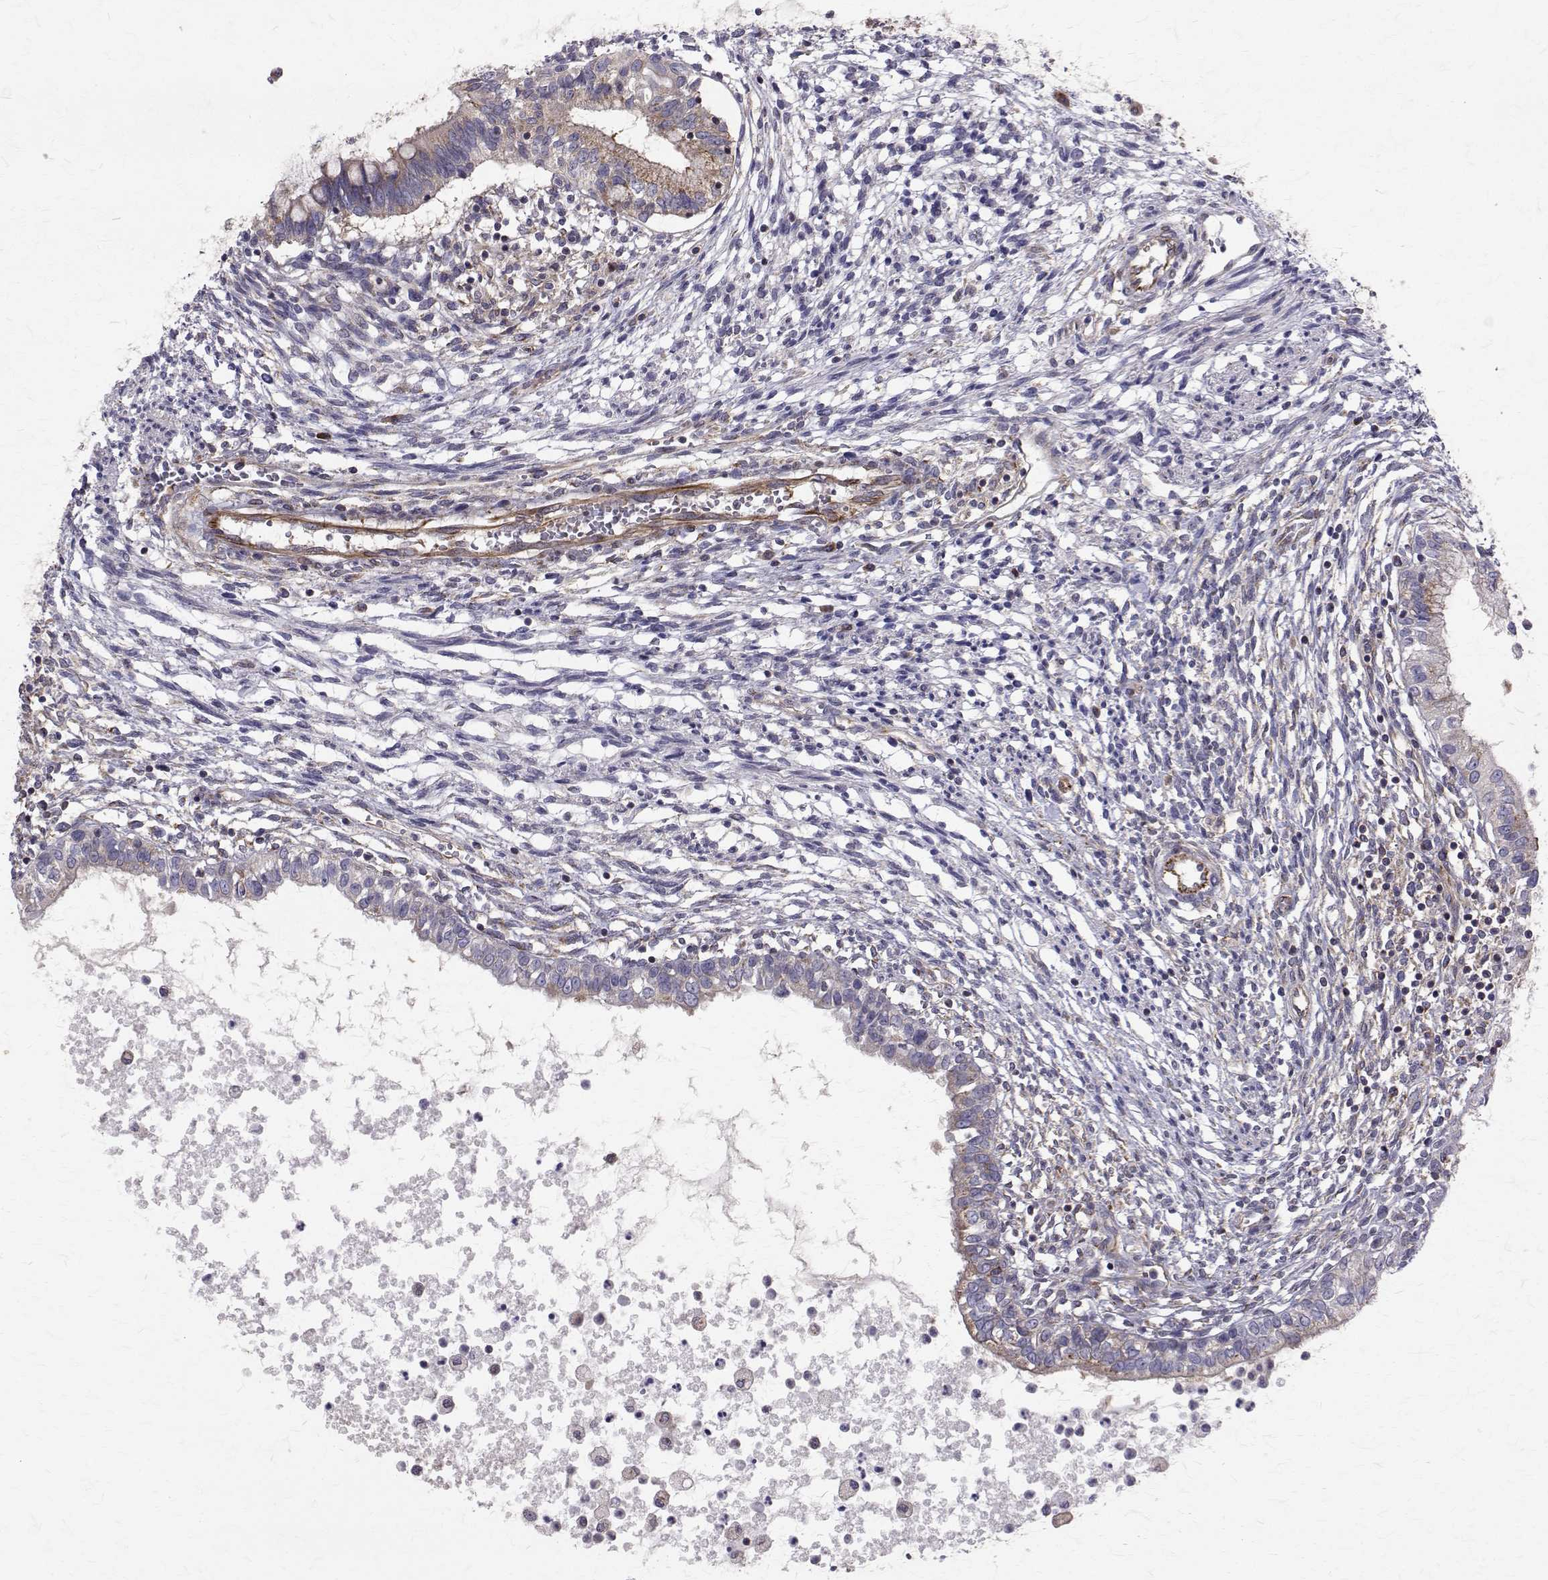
{"staining": {"intensity": "weak", "quantity": "<25%", "location": "cytoplasmic/membranous"}, "tissue": "testis cancer", "cell_type": "Tumor cells", "image_type": "cancer", "snomed": [{"axis": "morphology", "description": "Carcinoma, Embryonal, NOS"}, {"axis": "topography", "description": "Testis"}], "caption": "DAB (3,3'-diaminobenzidine) immunohistochemical staining of testis embryonal carcinoma exhibits no significant staining in tumor cells. The staining is performed using DAB brown chromogen with nuclei counter-stained in using hematoxylin.", "gene": "ARFGAP1", "patient": {"sex": "male", "age": 37}}